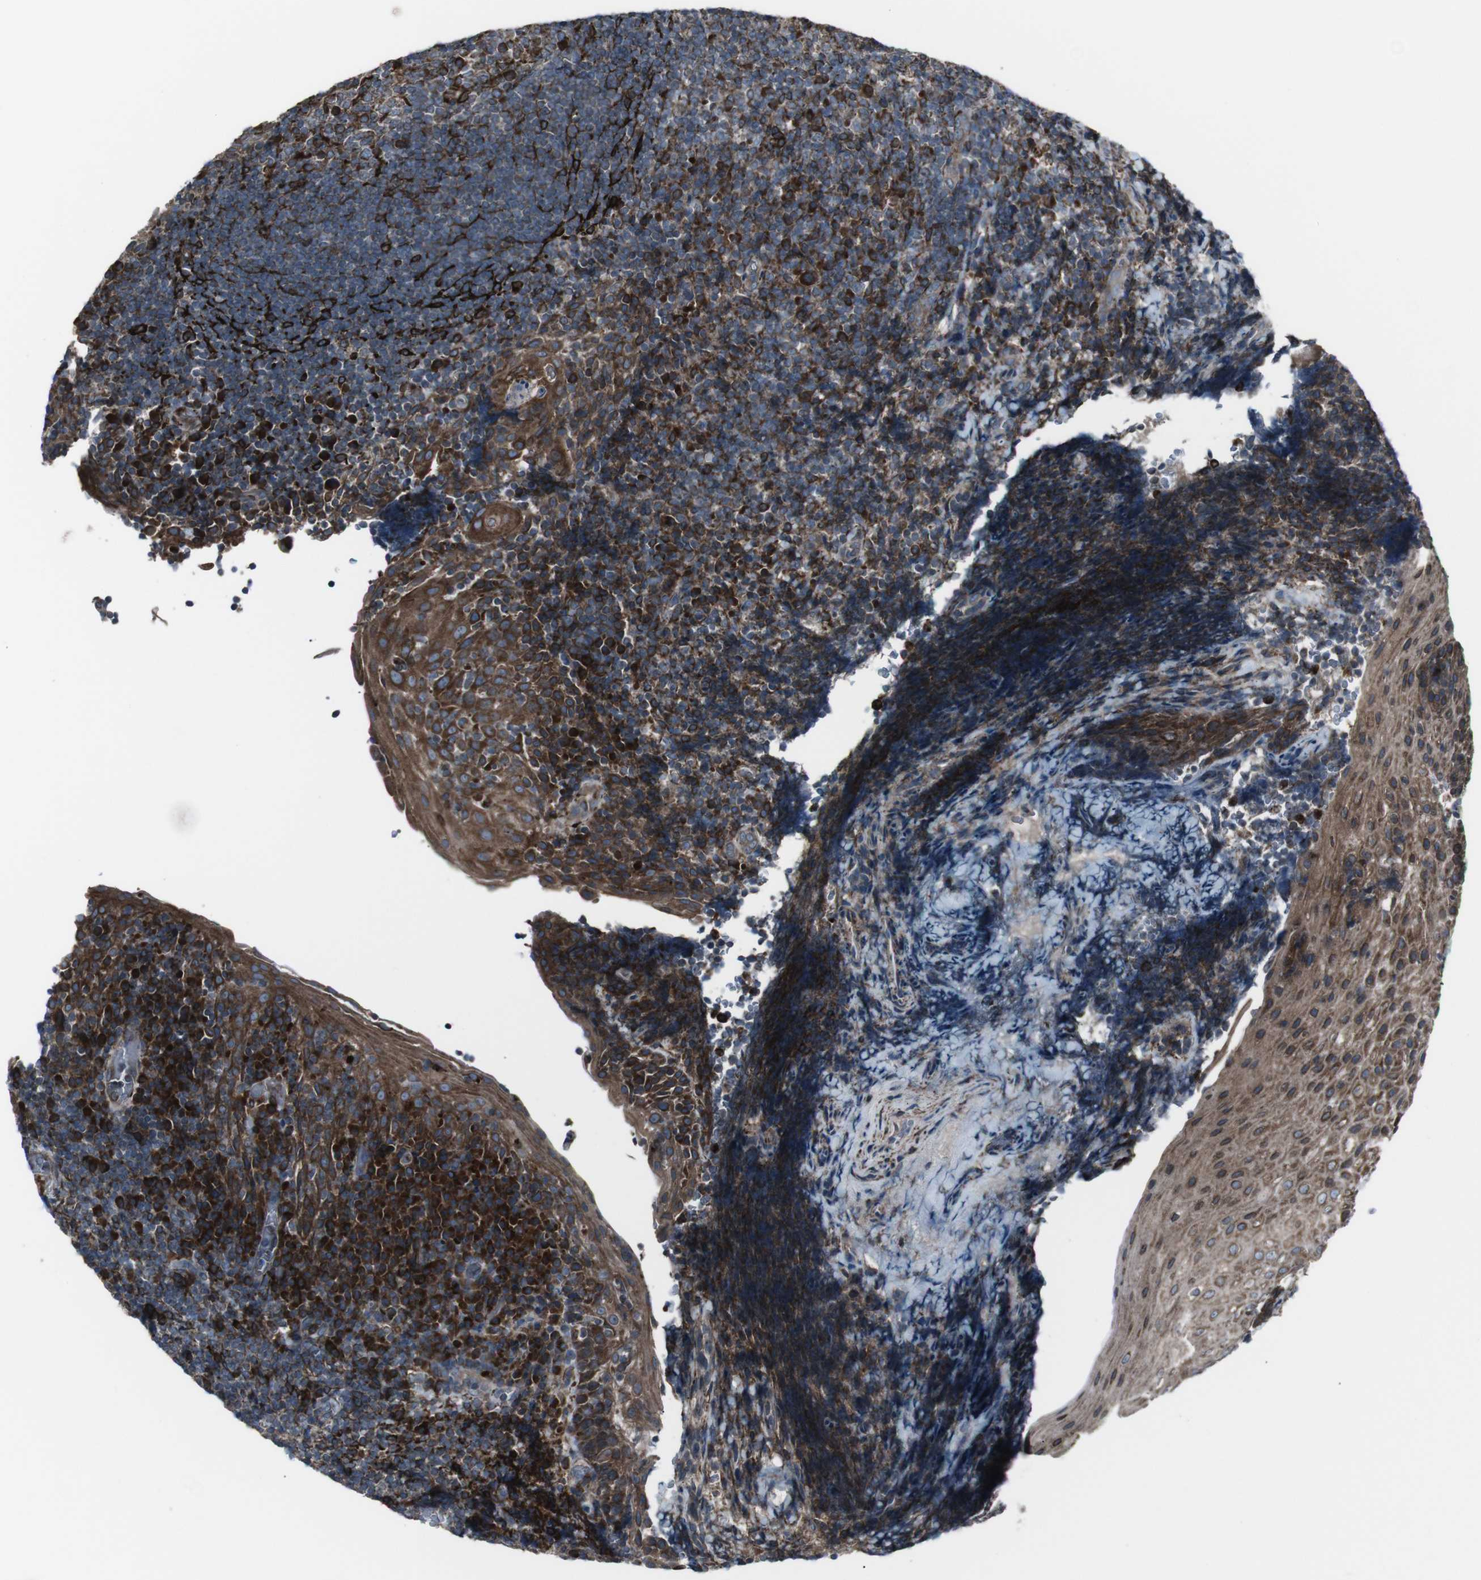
{"staining": {"intensity": "strong", "quantity": "25%-75%", "location": "cytoplasmic/membranous"}, "tissue": "tonsil", "cell_type": "Germinal center cells", "image_type": "normal", "snomed": [{"axis": "morphology", "description": "Normal tissue, NOS"}, {"axis": "topography", "description": "Tonsil"}], "caption": "About 25%-75% of germinal center cells in normal tonsil reveal strong cytoplasmic/membranous protein expression as visualized by brown immunohistochemical staining.", "gene": "LNPK", "patient": {"sex": "male", "age": 37}}